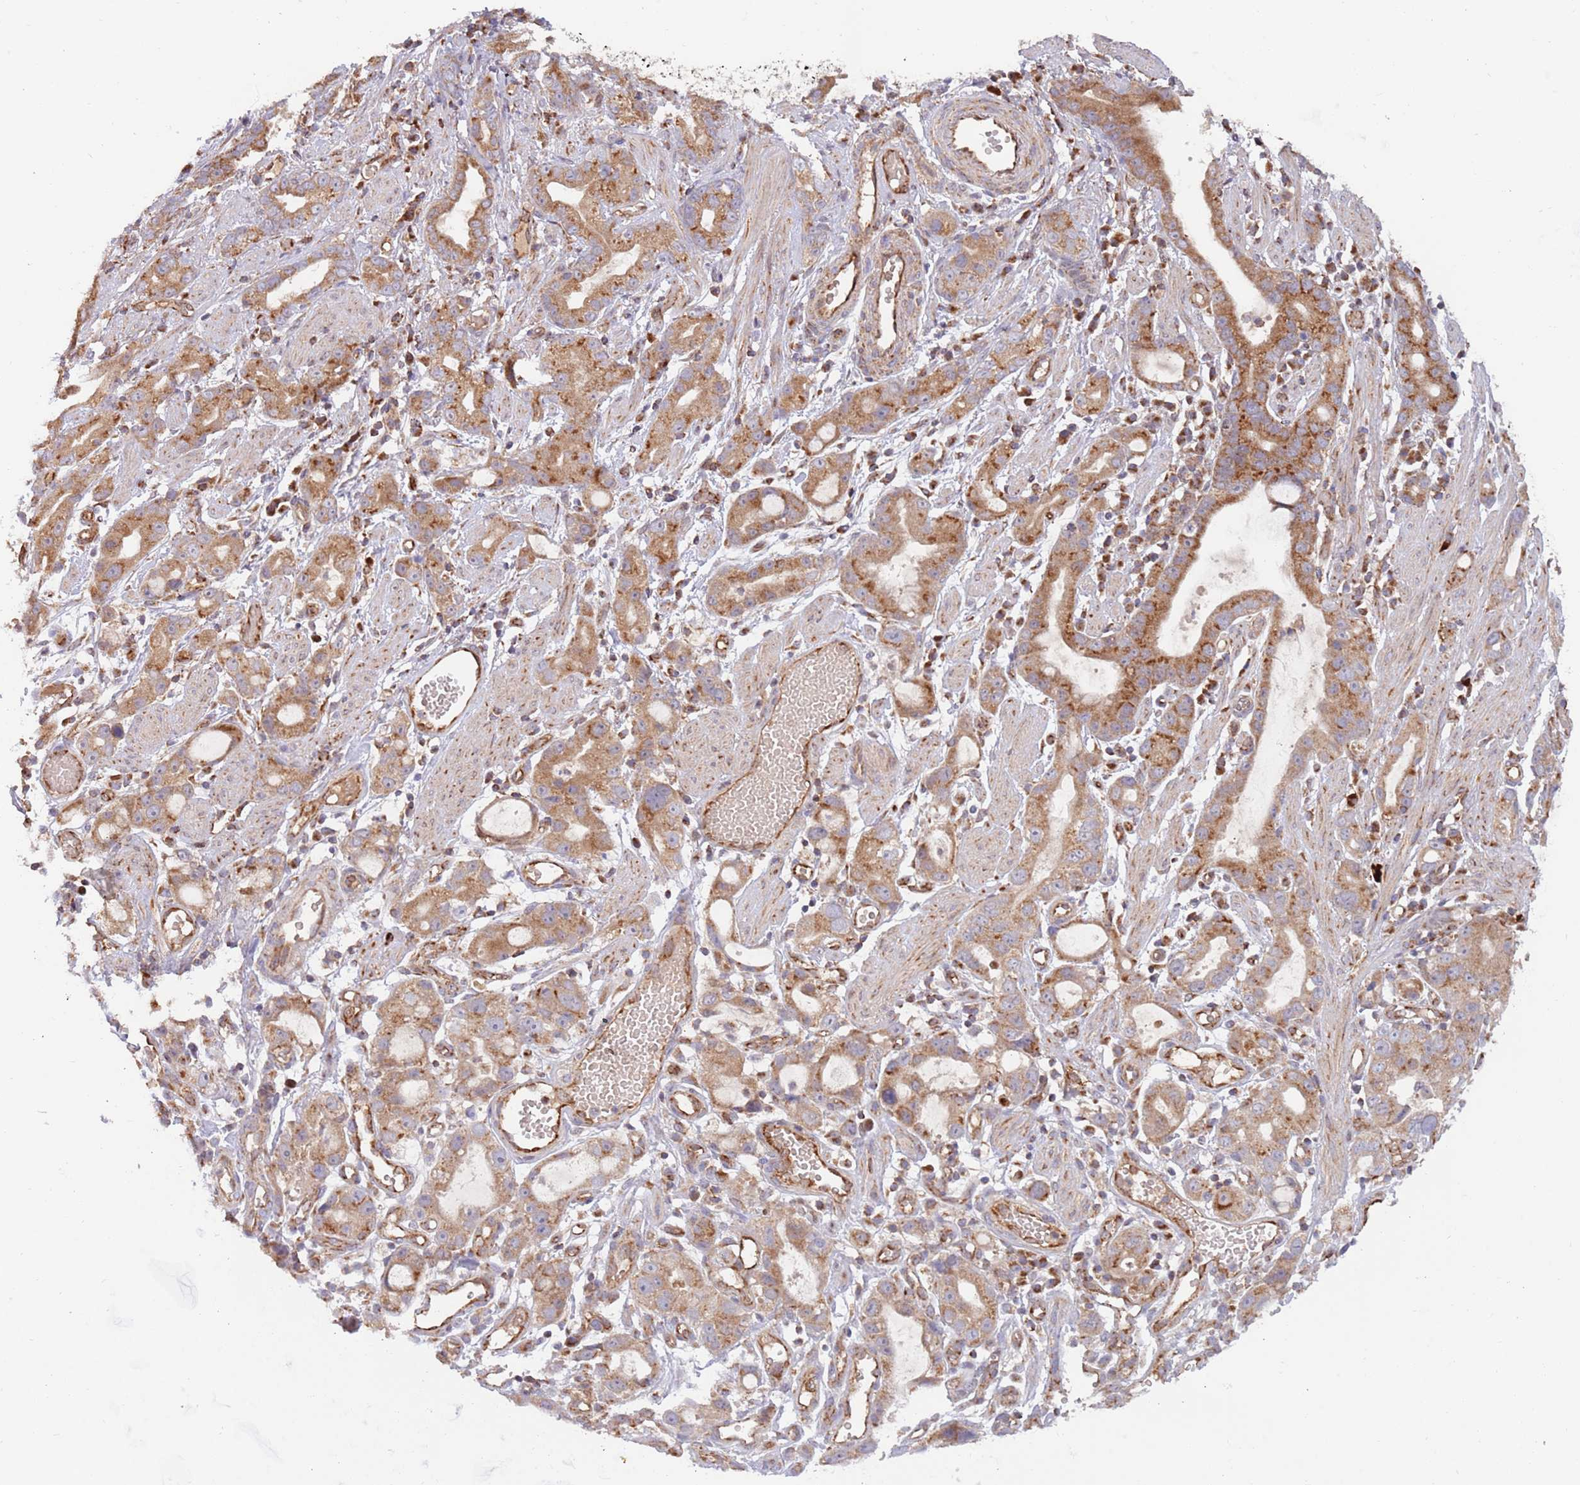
{"staining": {"intensity": "moderate", "quantity": ">75%", "location": "cytoplasmic/membranous"}, "tissue": "stomach cancer", "cell_type": "Tumor cells", "image_type": "cancer", "snomed": [{"axis": "morphology", "description": "Adenocarcinoma, NOS"}, {"axis": "topography", "description": "Stomach"}], "caption": "Immunohistochemistry photomicrograph of stomach cancer stained for a protein (brown), which reveals medium levels of moderate cytoplasmic/membranous staining in about >75% of tumor cells.", "gene": "GUK1", "patient": {"sex": "male", "age": 55}}